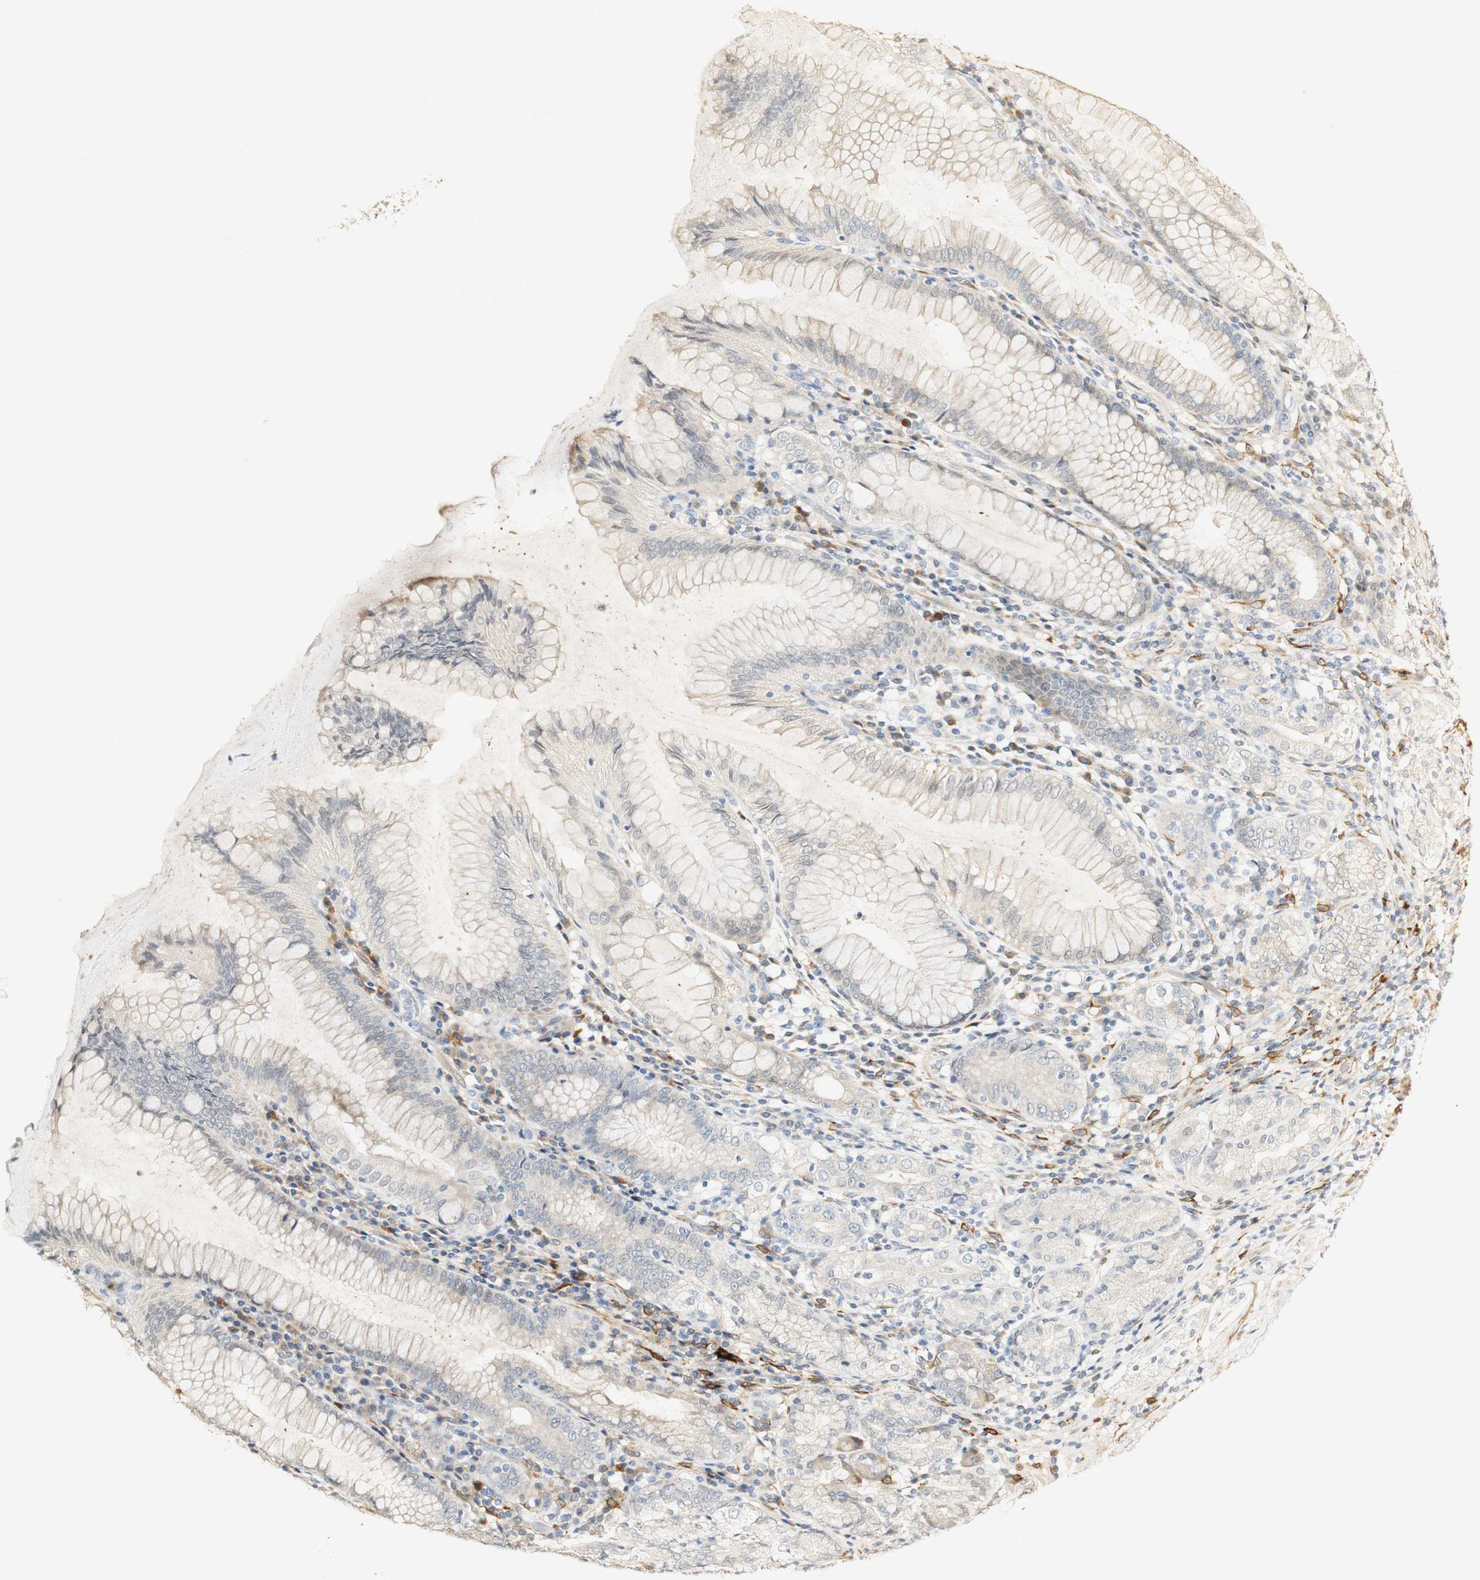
{"staining": {"intensity": "negative", "quantity": "none", "location": "none"}, "tissue": "stomach", "cell_type": "Glandular cells", "image_type": "normal", "snomed": [{"axis": "morphology", "description": "Normal tissue, NOS"}, {"axis": "topography", "description": "Stomach, lower"}], "caption": "The IHC photomicrograph has no significant positivity in glandular cells of stomach. (Brightfield microscopy of DAB immunohistochemistry (IHC) at high magnification).", "gene": "FMO3", "patient": {"sex": "female", "age": 76}}